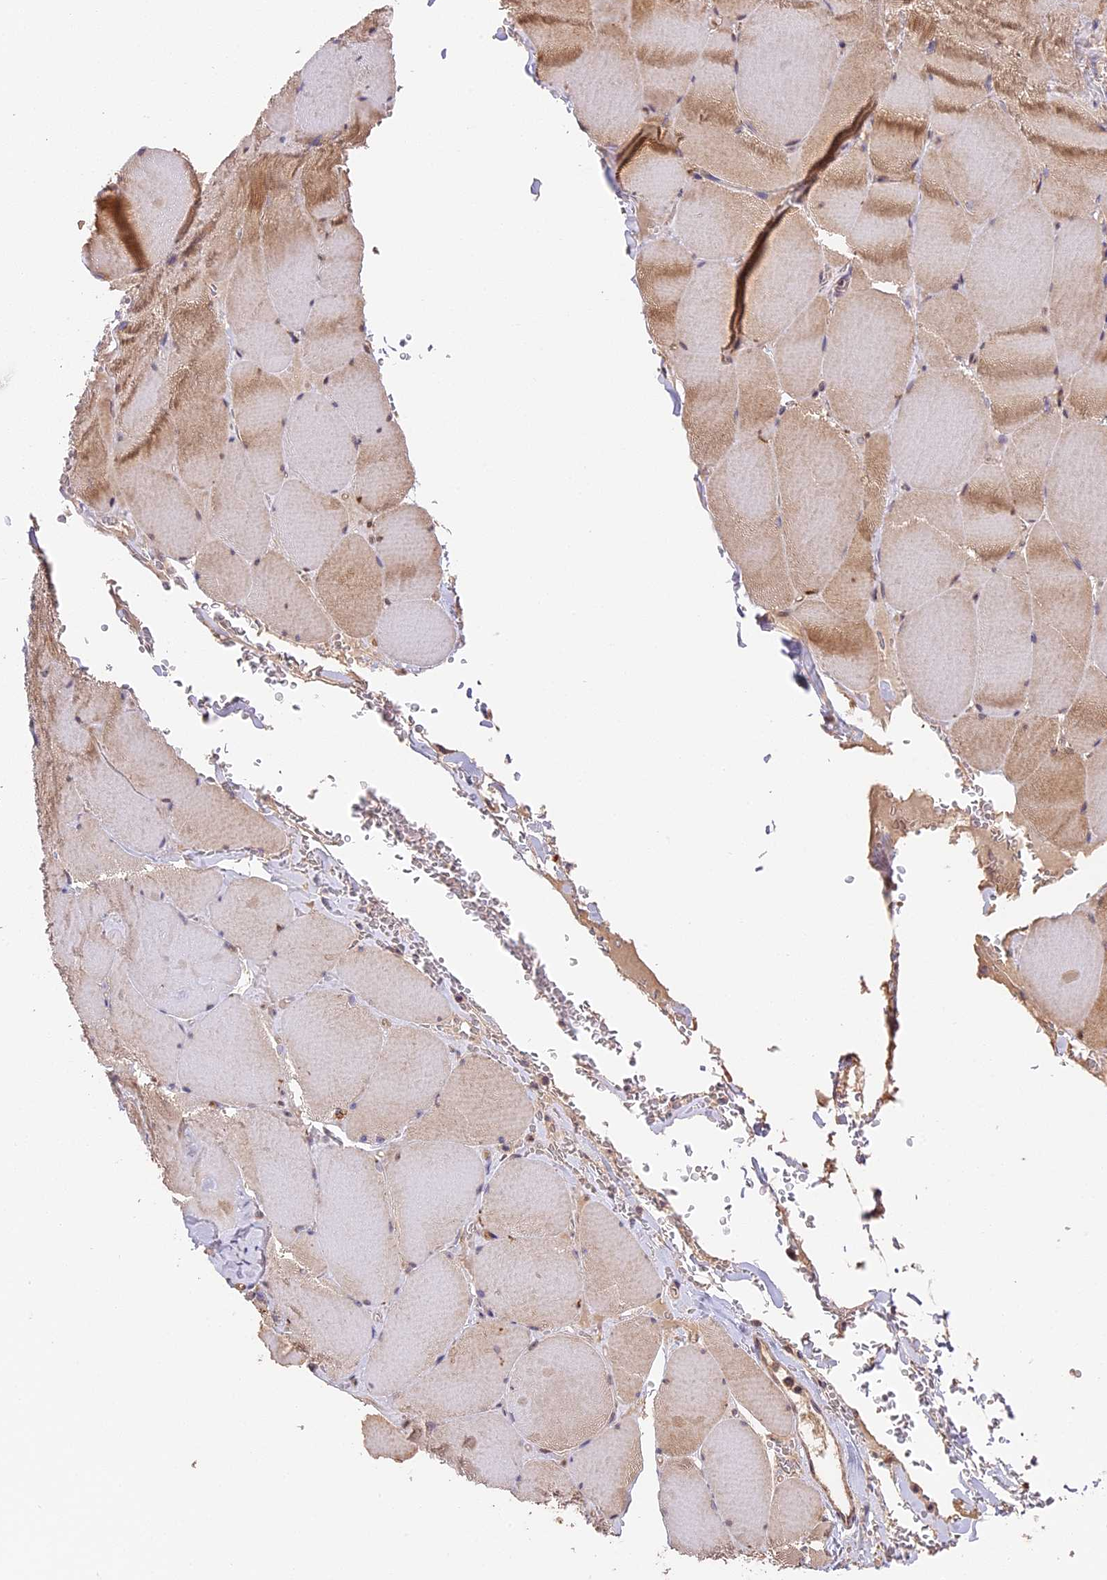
{"staining": {"intensity": "moderate", "quantity": ">75%", "location": "cytoplasmic/membranous"}, "tissue": "skeletal muscle", "cell_type": "Myocytes", "image_type": "normal", "snomed": [{"axis": "morphology", "description": "Normal tissue, NOS"}, {"axis": "topography", "description": "Skeletal muscle"}, {"axis": "topography", "description": "Head-Neck"}], "caption": "About >75% of myocytes in normal human skeletal muscle reveal moderate cytoplasmic/membranous protein expression as visualized by brown immunohistochemical staining.", "gene": "PPP1R37", "patient": {"sex": "male", "age": 66}}